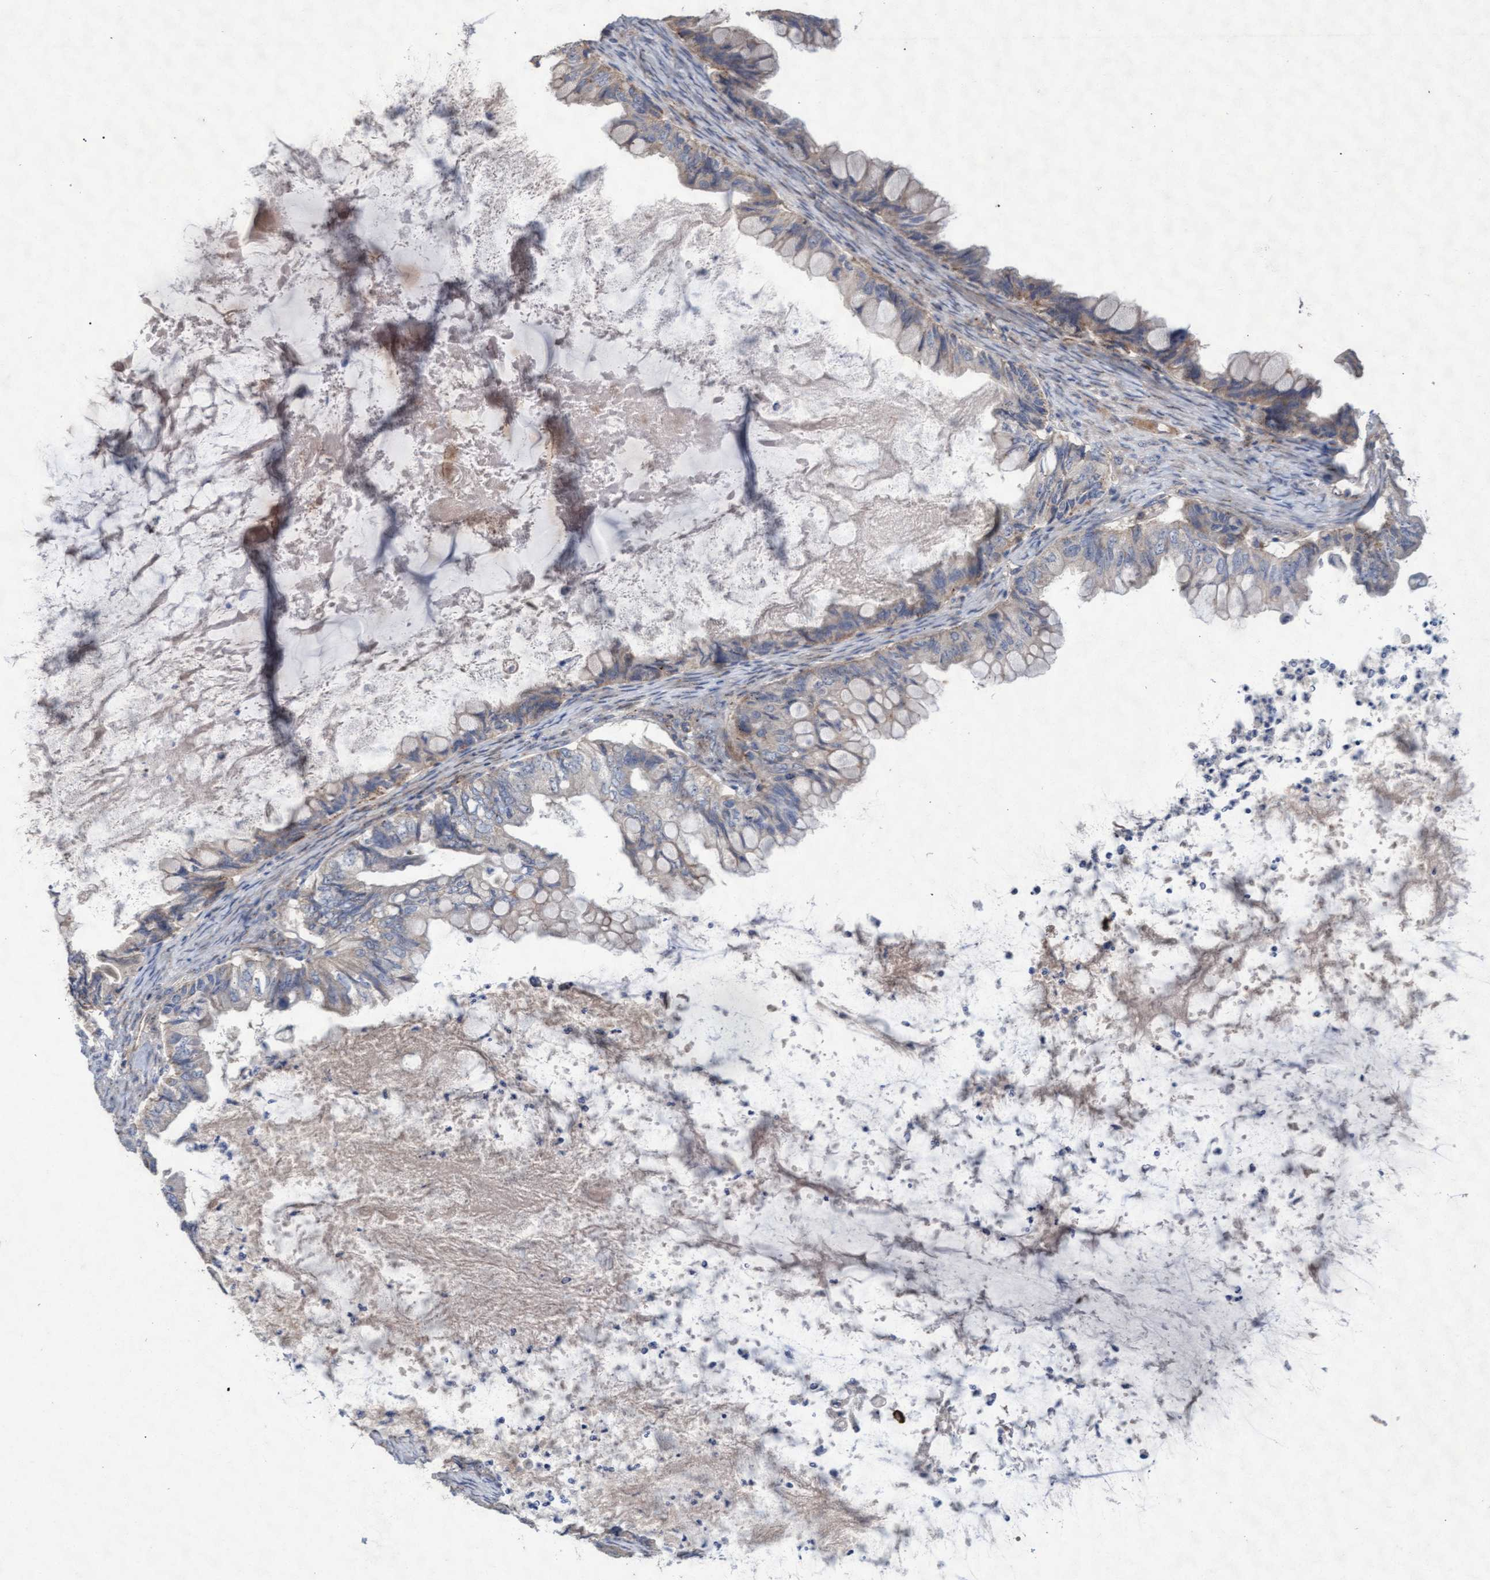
{"staining": {"intensity": "weak", "quantity": "<25%", "location": "cytoplasmic/membranous"}, "tissue": "ovarian cancer", "cell_type": "Tumor cells", "image_type": "cancer", "snomed": [{"axis": "morphology", "description": "Cystadenocarcinoma, mucinous, NOS"}, {"axis": "topography", "description": "Ovary"}], "caption": "Ovarian mucinous cystadenocarcinoma stained for a protein using immunohistochemistry displays no staining tumor cells.", "gene": "ABCF2", "patient": {"sex": "female", "age": 80}}